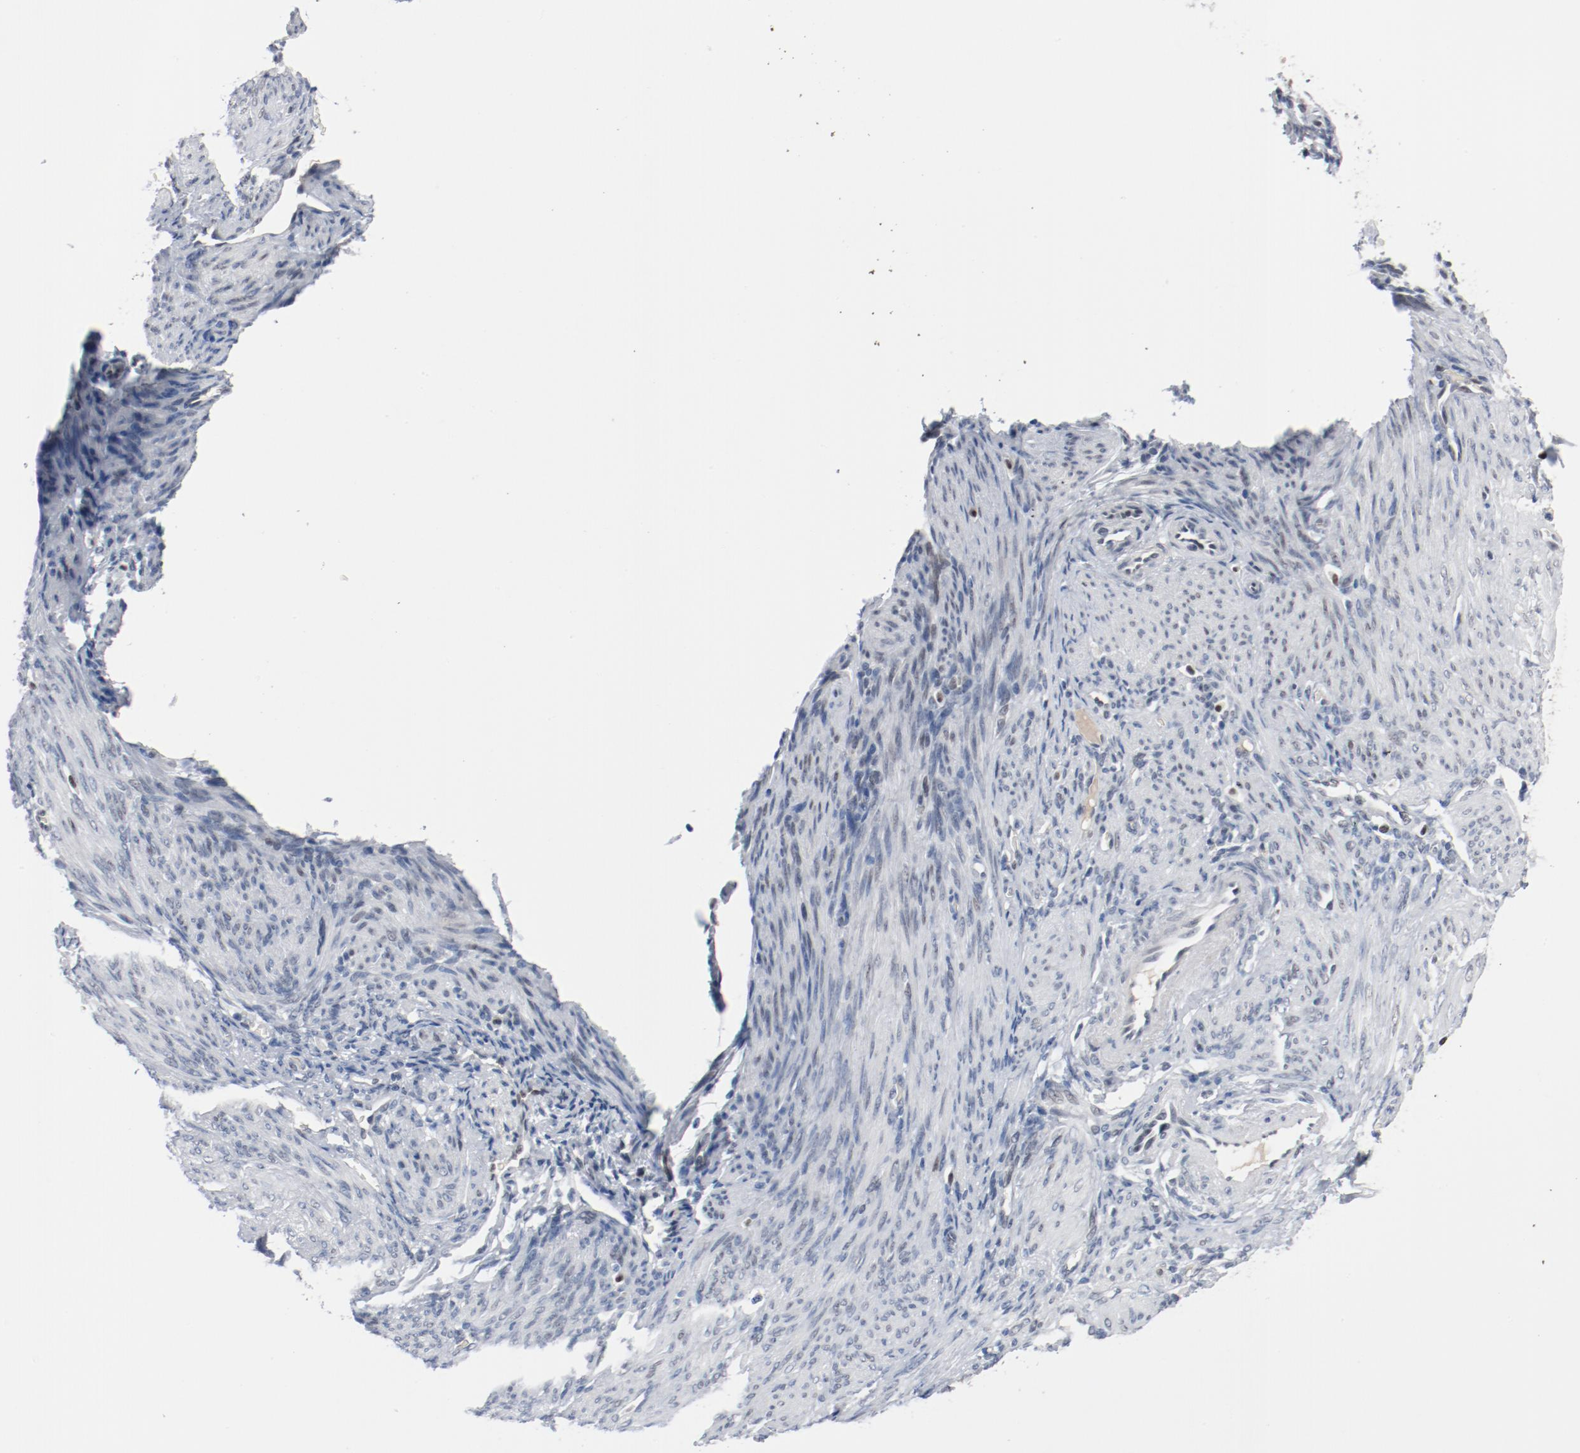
{"staining": {"intensity": "negative", "quantity": "none", "location": "none"}, "tissue": "endometrium", "cell_type": "Cells in endometrial stroma", "image_type": "normal", "snomed": [{"axis": "morphology", "description": "Normal tissue, NOS"}, {"axis": "topography", "description": "Endometrium"}], "caption": "Immunohistochemical staining of unremarkable endometrium exhibits no significant positivity in cells in endometrial stroma.", "gene": "ENSG00000285708", "patient": {"sex": "female", "age": 72}}